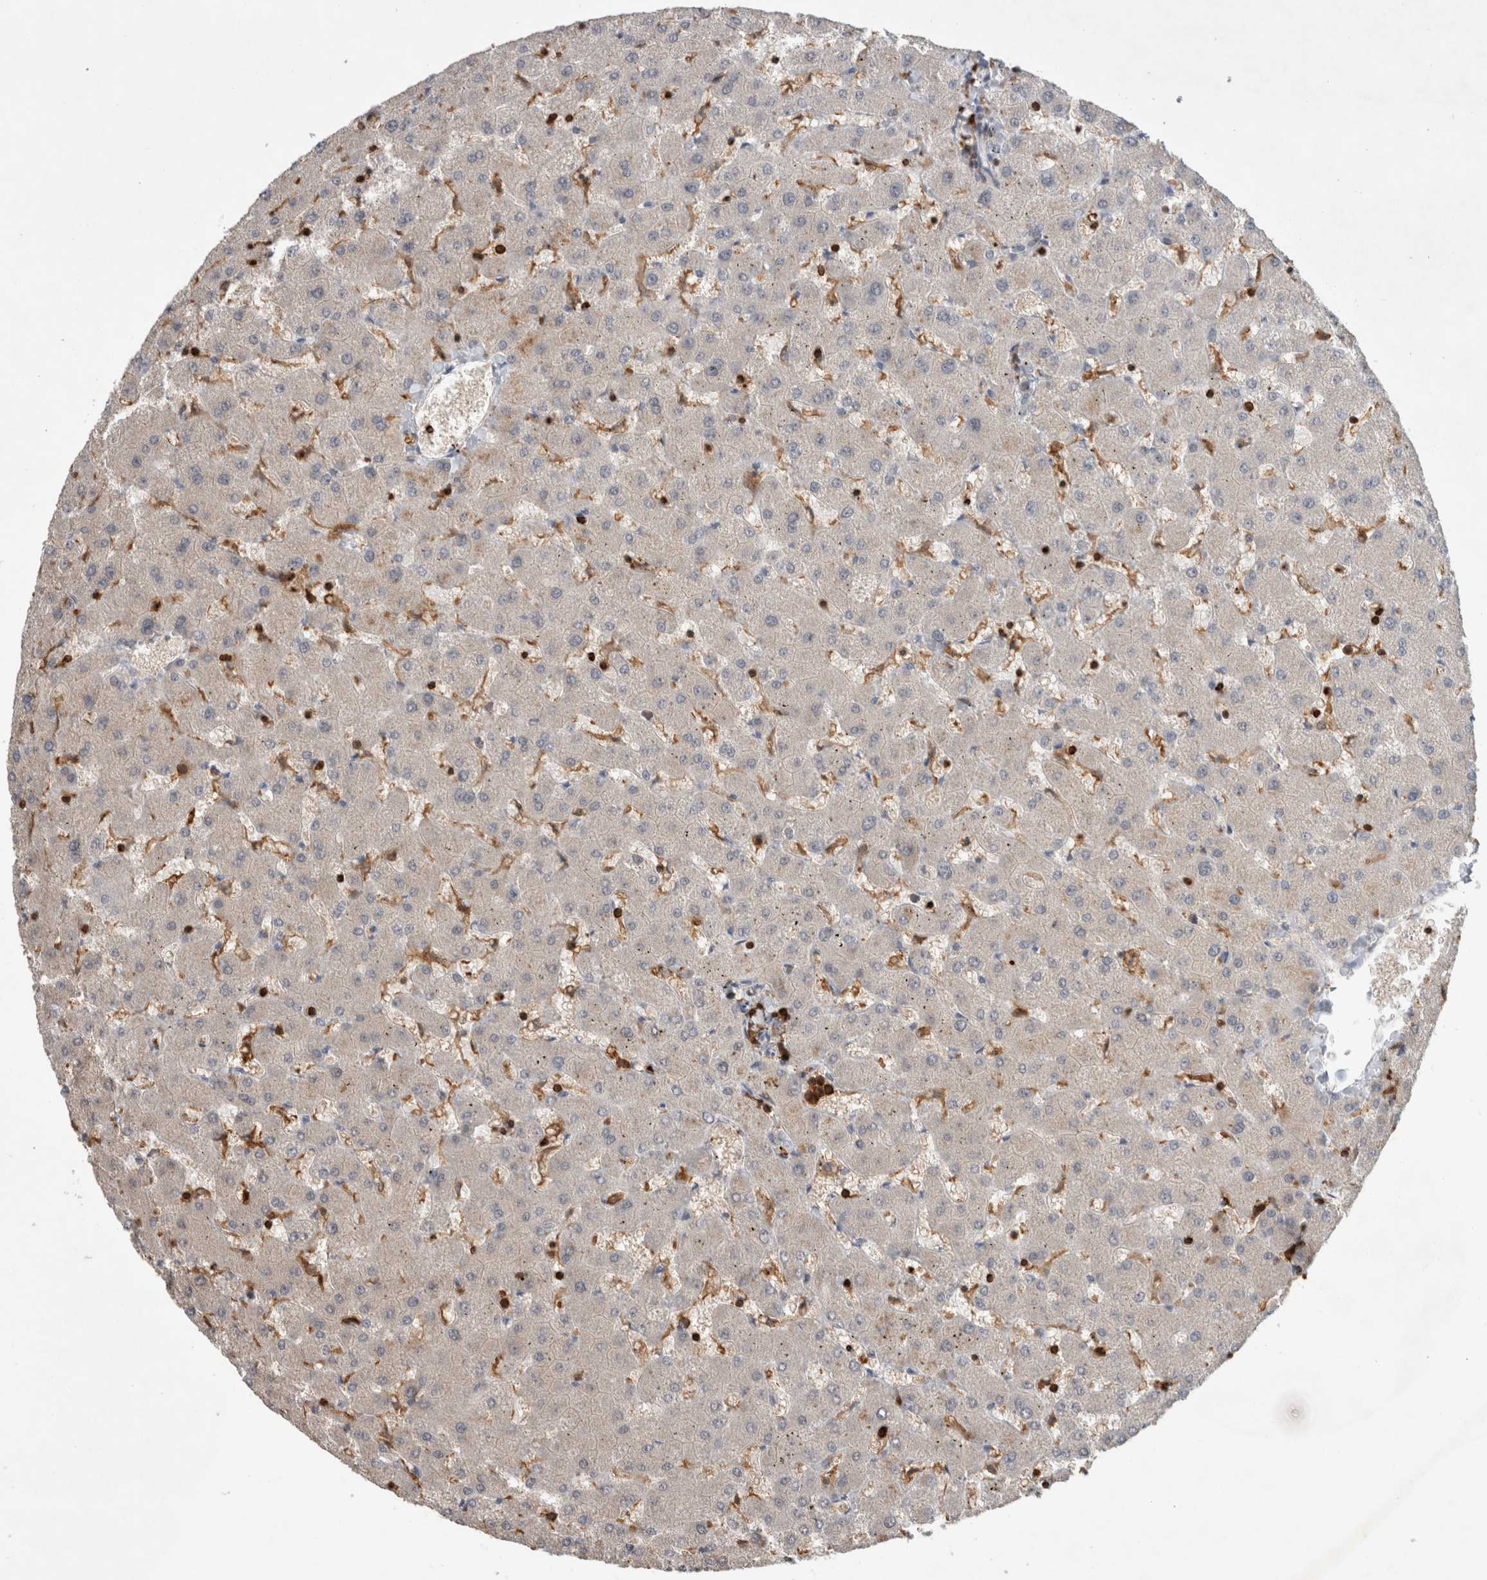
{"staining": {"intensity": "negative", "quantity": "none", "location": "none"}, "tissue": "liver", "cell_type": "Cholangiocytes", "image_type": "normal", "snomed": [{"axis": "morphology", "description": "Normal tissue, NOS"}, {"axis": "topography", "description": "Liver"}], "caption": "Normal liver was stained to show a protein in brown. There is no significant positivity in cholangiocytes.", "gene": "GFRA2", "patient": {"sex": "female", "age": 63}}